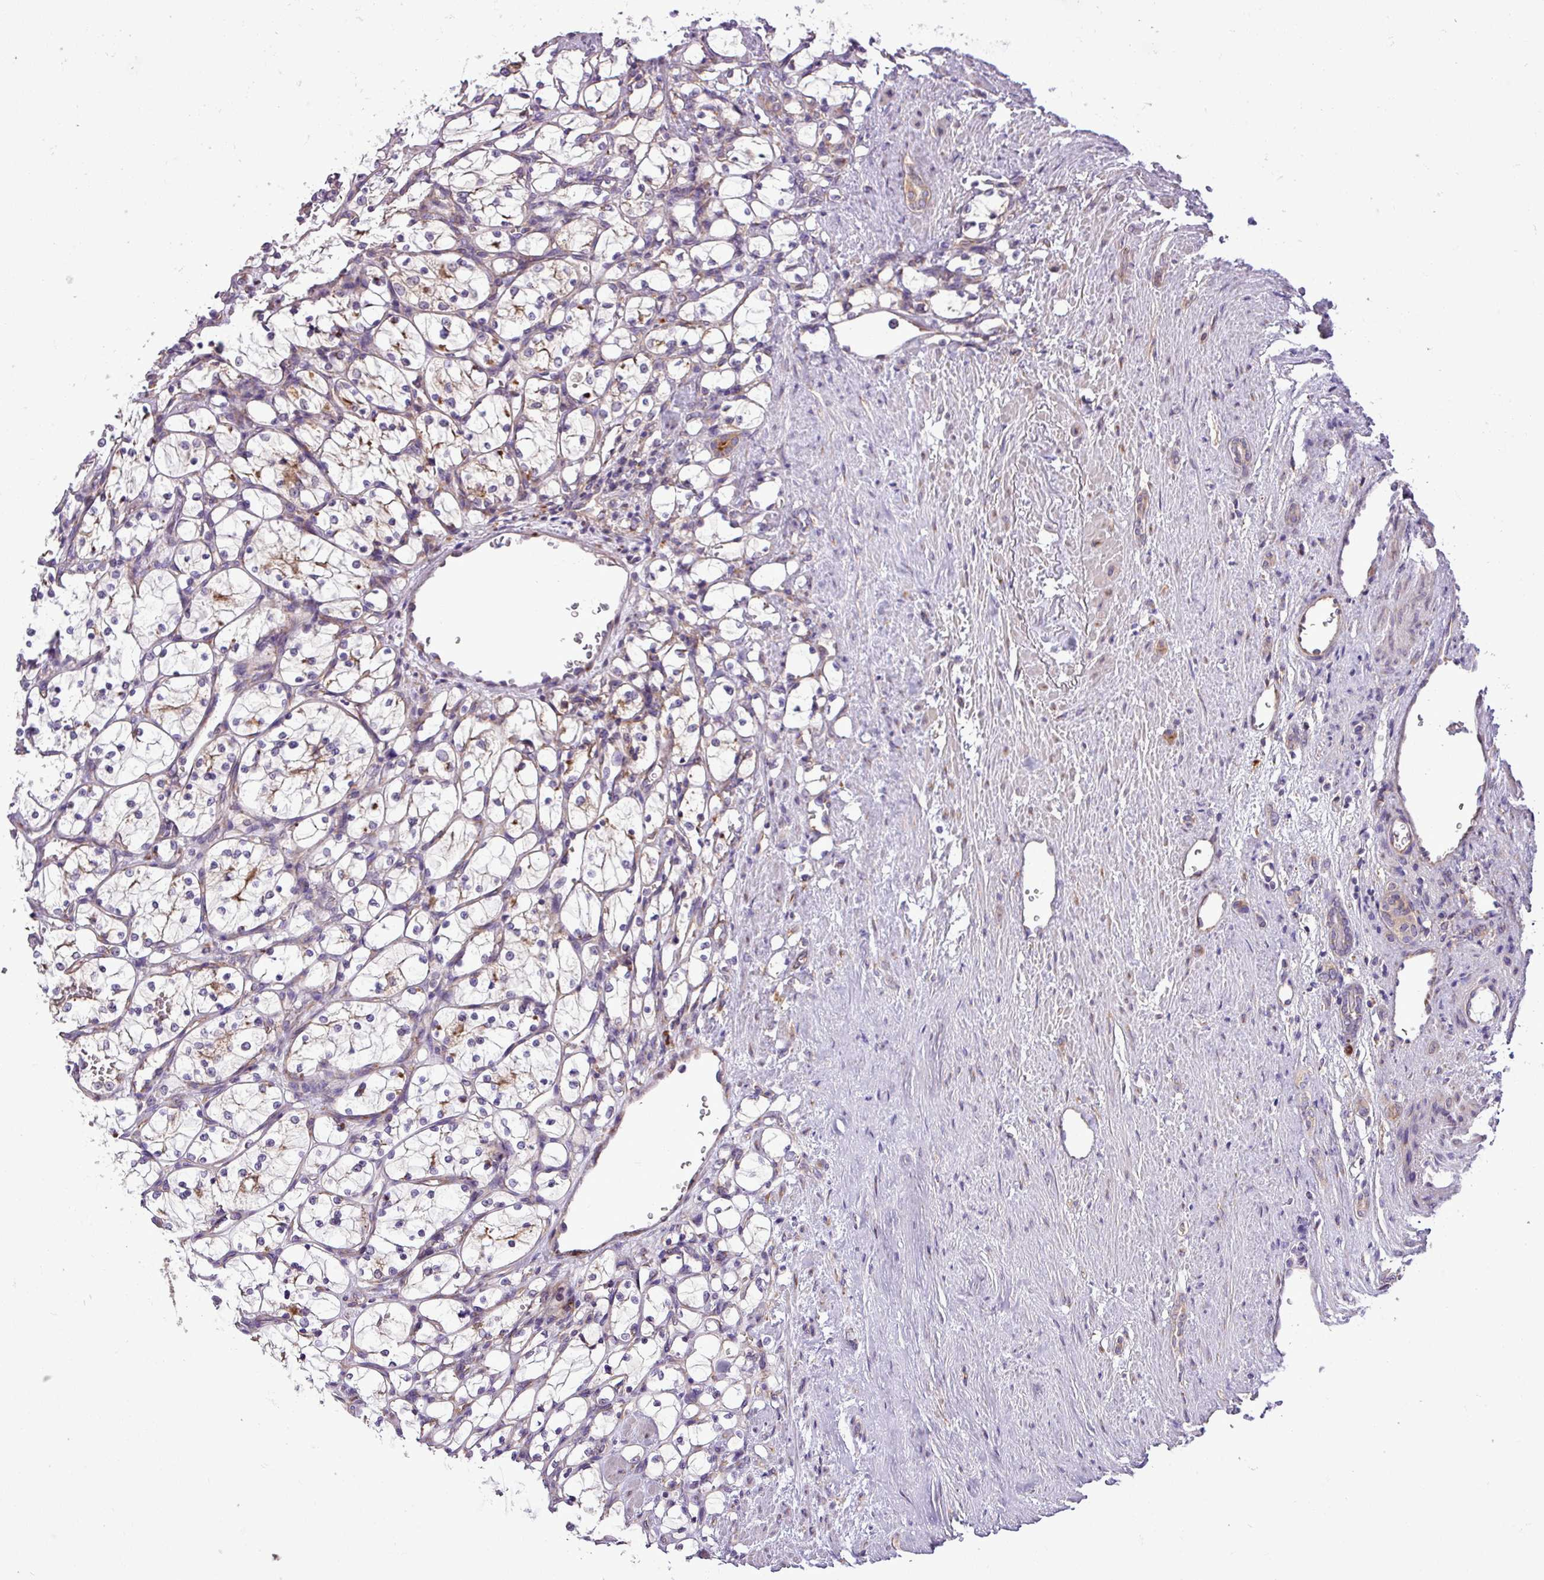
{"staining": {"intensity": "negative", "quantity": "none", "location": "none"}, "tissue": "renal cancer", "cell_type": "Tumor cells", "image_type": "cancer", "snomed": [{"axis": "morphology", "description": "Adenocarcinoma, NOS"}, {"axis": "topography", "description": "Kidney"}], "caption": "Renal adenocarcinoma was stained to show a protein in brown. There is no significant expression in tumor cells.", "gene": "RPL13", "patient": {"sex": "female", "age": 69}}